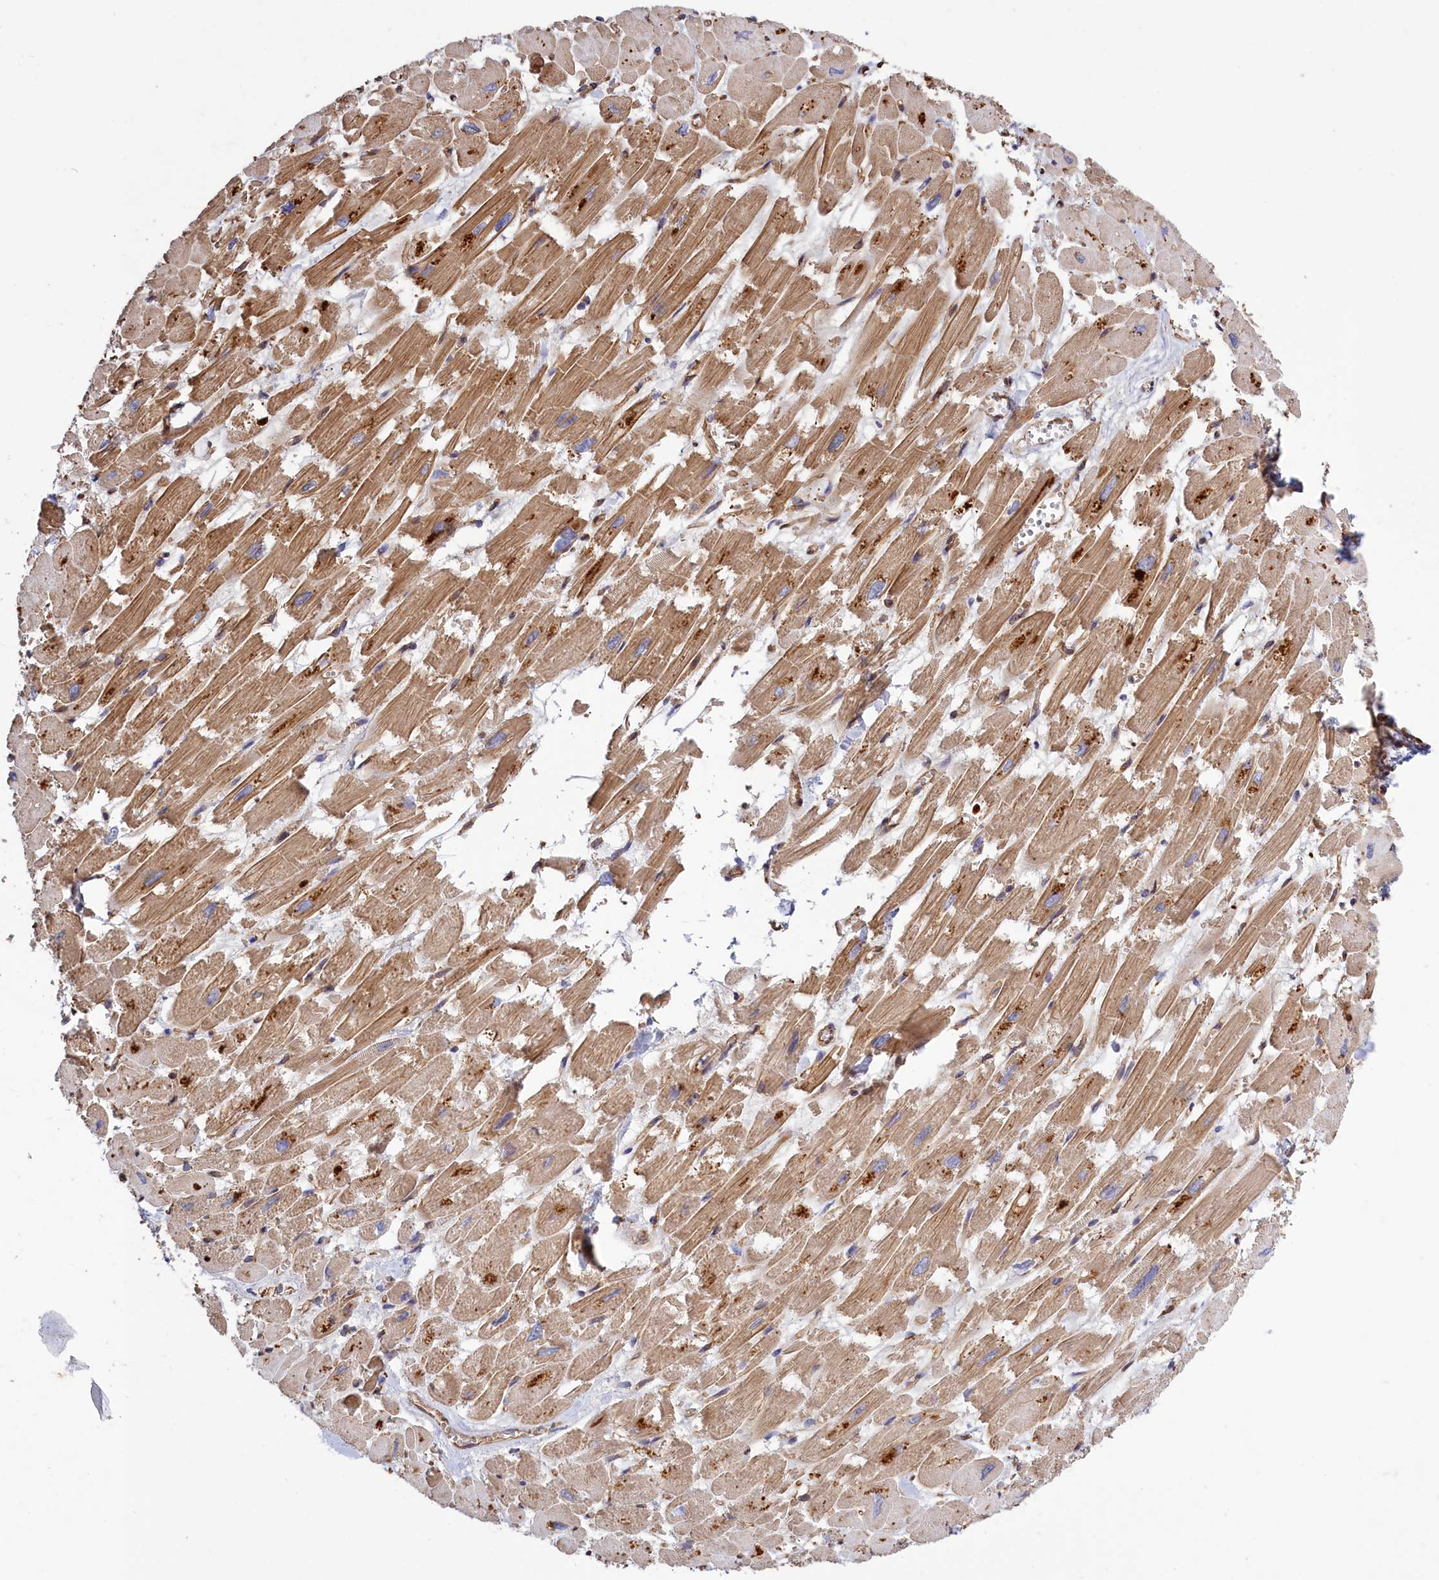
{"staining": {"intensity": "moderate", "quantity": "25%-75%", "location": "cytoplasmic/membranous"}, "tissue": "heart muscle", "cell_type": "Cardiomyocytes", "image_type": "normal", "snomed": [{"axis": "morphology", "description": "Normal tissue, NOS"}, {"axis": "topography", "description": "Heart"}], "caption": "High-power microscopy captured an immunohistochemistry (IHC) image of unremarkable heart muscle, revealing moderate cytoplasmic/membranous expression in approximately 25%-75% of cardiomyocytes.", "gene": "ANKRD27", "patient": {"sex": "male", "age": 54}}